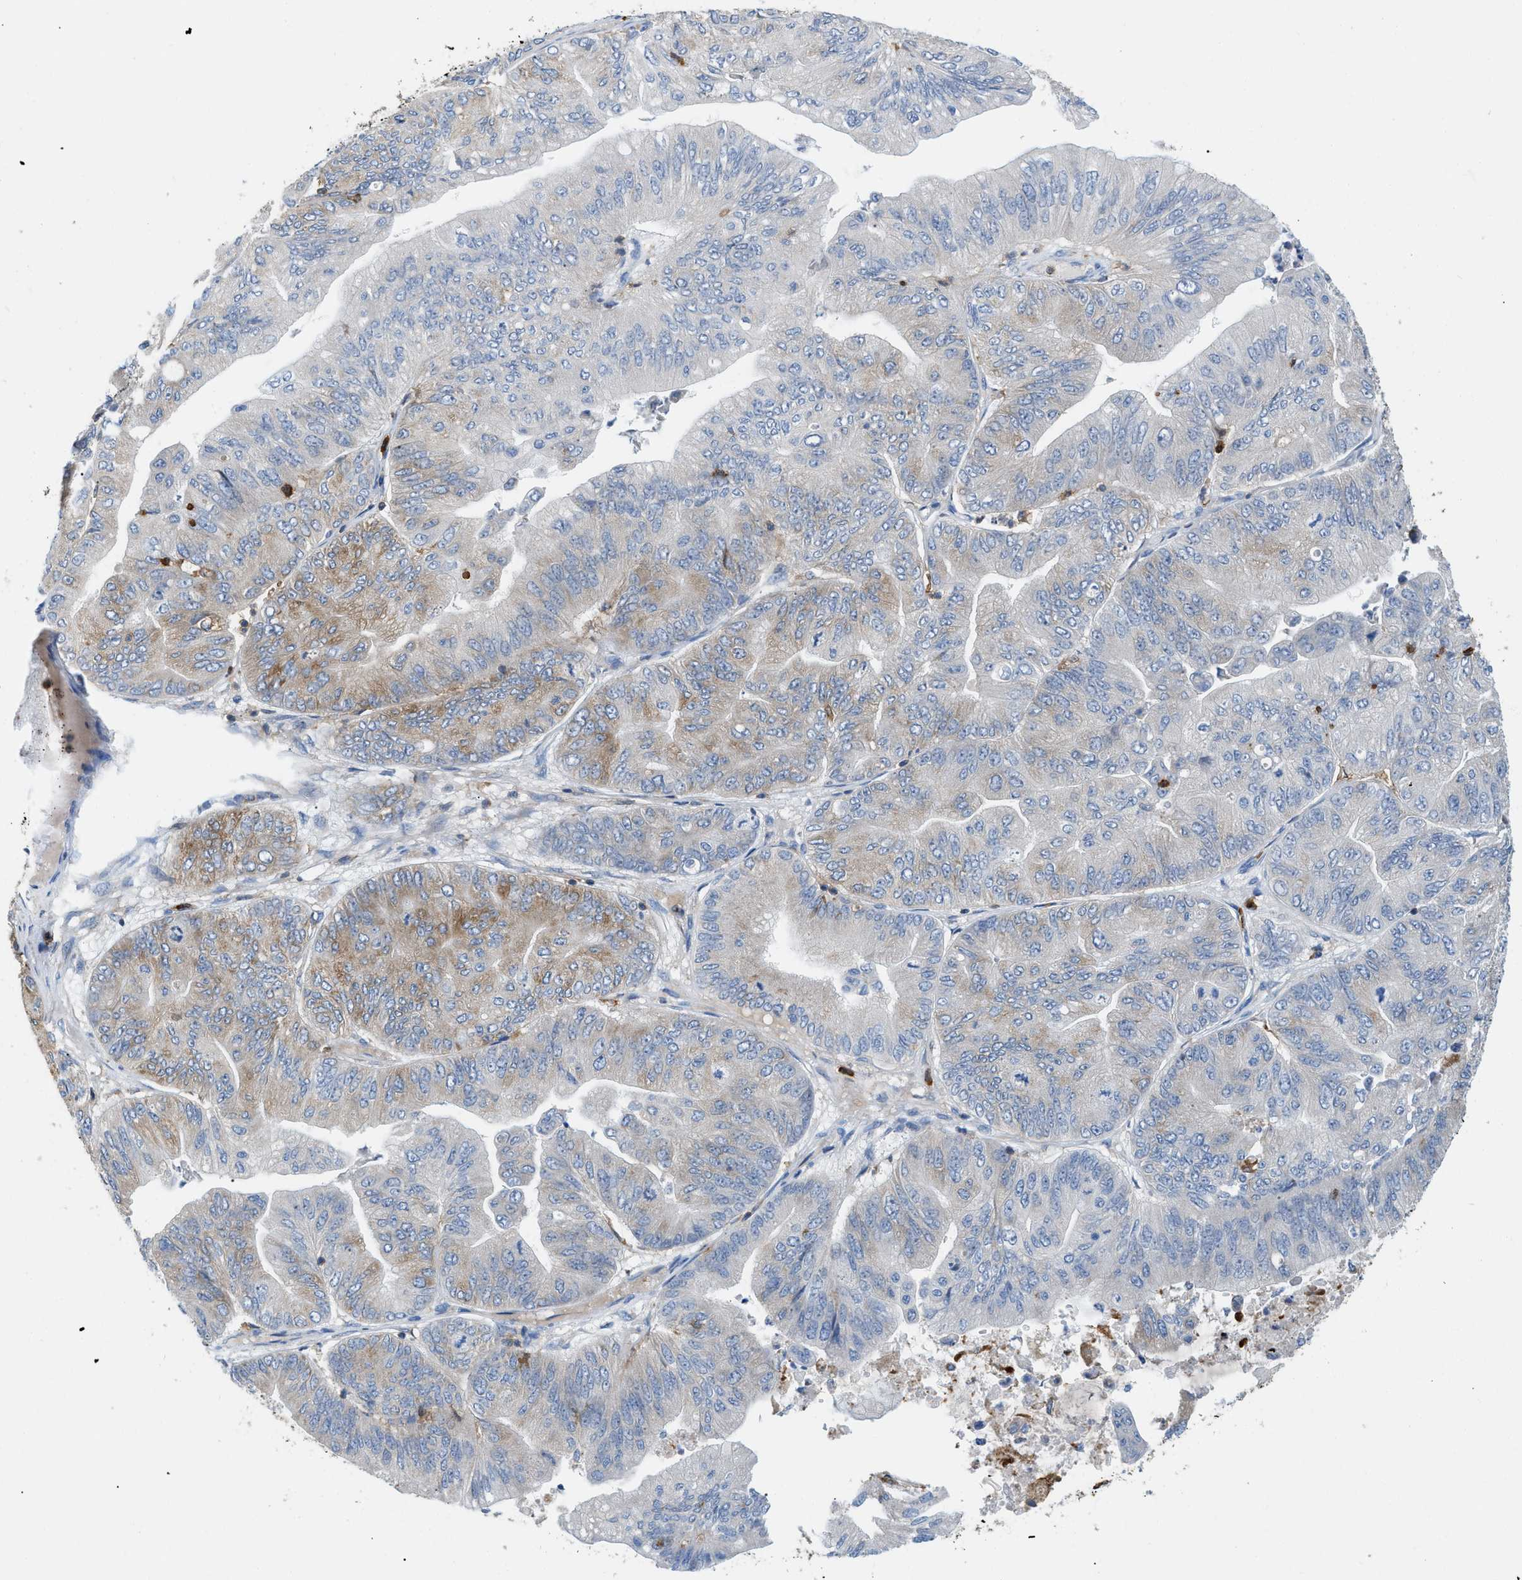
{"staining": {"intensity": "moderate", "quantity": "<25%", "location": "cytoplasmic/membranous"}, "tissue": "ovarian cancer", "cell_type": "Tumor cells", "image_type": "cancer", "snomed": [{"axis": "morphology", "description": "Cystadenocarcinoma, mucinous, NOS"}, {"axis": "topography", "description": "Ovary"}], "caption": "A brown stain highlights moderate cytoplasmic/membranous positivity of a protein in ovarian cancer tumor cells.", "gene": "GPAT4", "patient": {"sex": "female", "age": 61}}